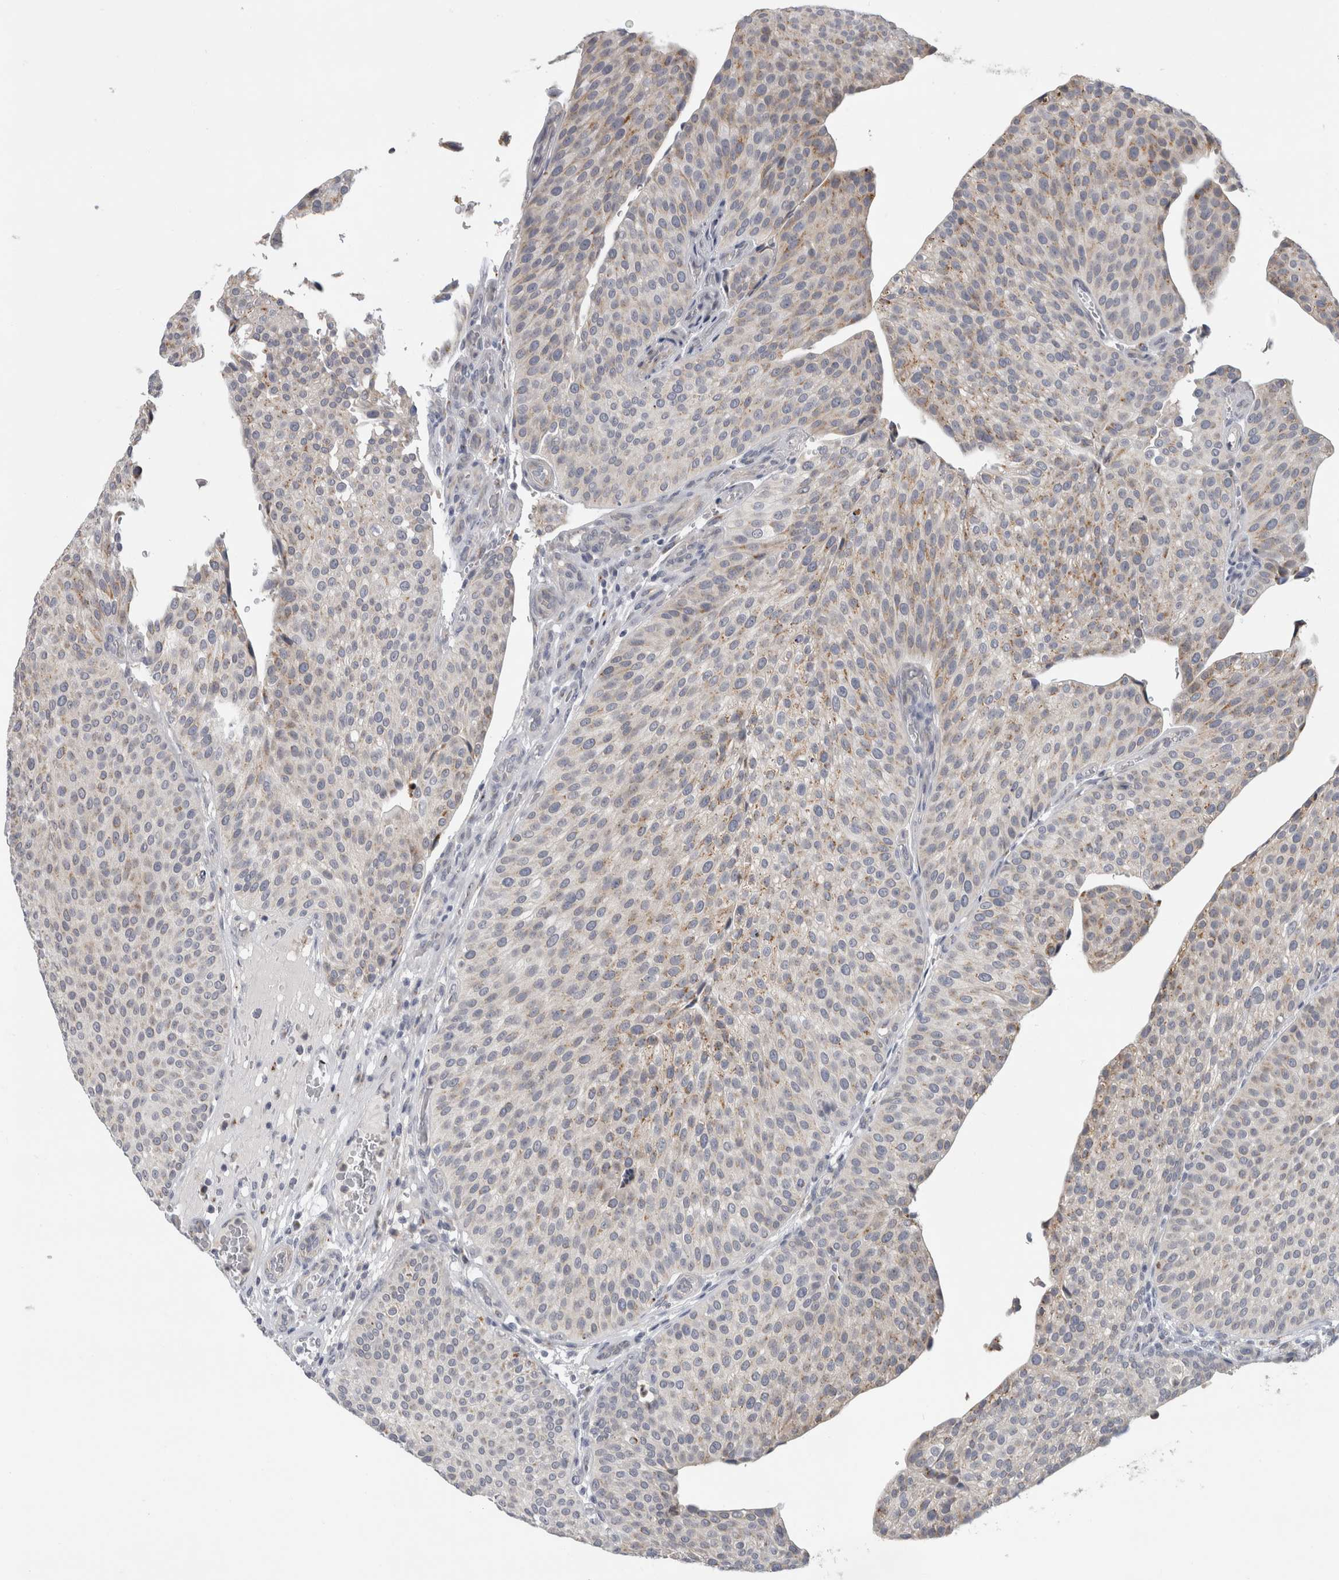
{"staining": {"intensity": "moderate", "quantity": "<25%", "location": "cytoplasmic/membranous"}, "tissue": "urothelial cancer", "cell_type": "Tumor cells", "image_type": "cancer", "snomed": [{"axis": "morphology", "description": "Normal tissue, NOS"}, {"axis": "morphology", "description": "Urothelial carcinoma, Low grade"}, {"axis": "topography", "description": "Smooth muscle"}, {"axis": "topography", "description": "Urinary bladder"}], "caption": "Urothelial cancer stained with a brown dye shows moderate cytoplasmic/membranous positive positivity in about <25% of tumor cells.", "gene": "MGAT1", "patient": {"sex": "male", "age": 60}}